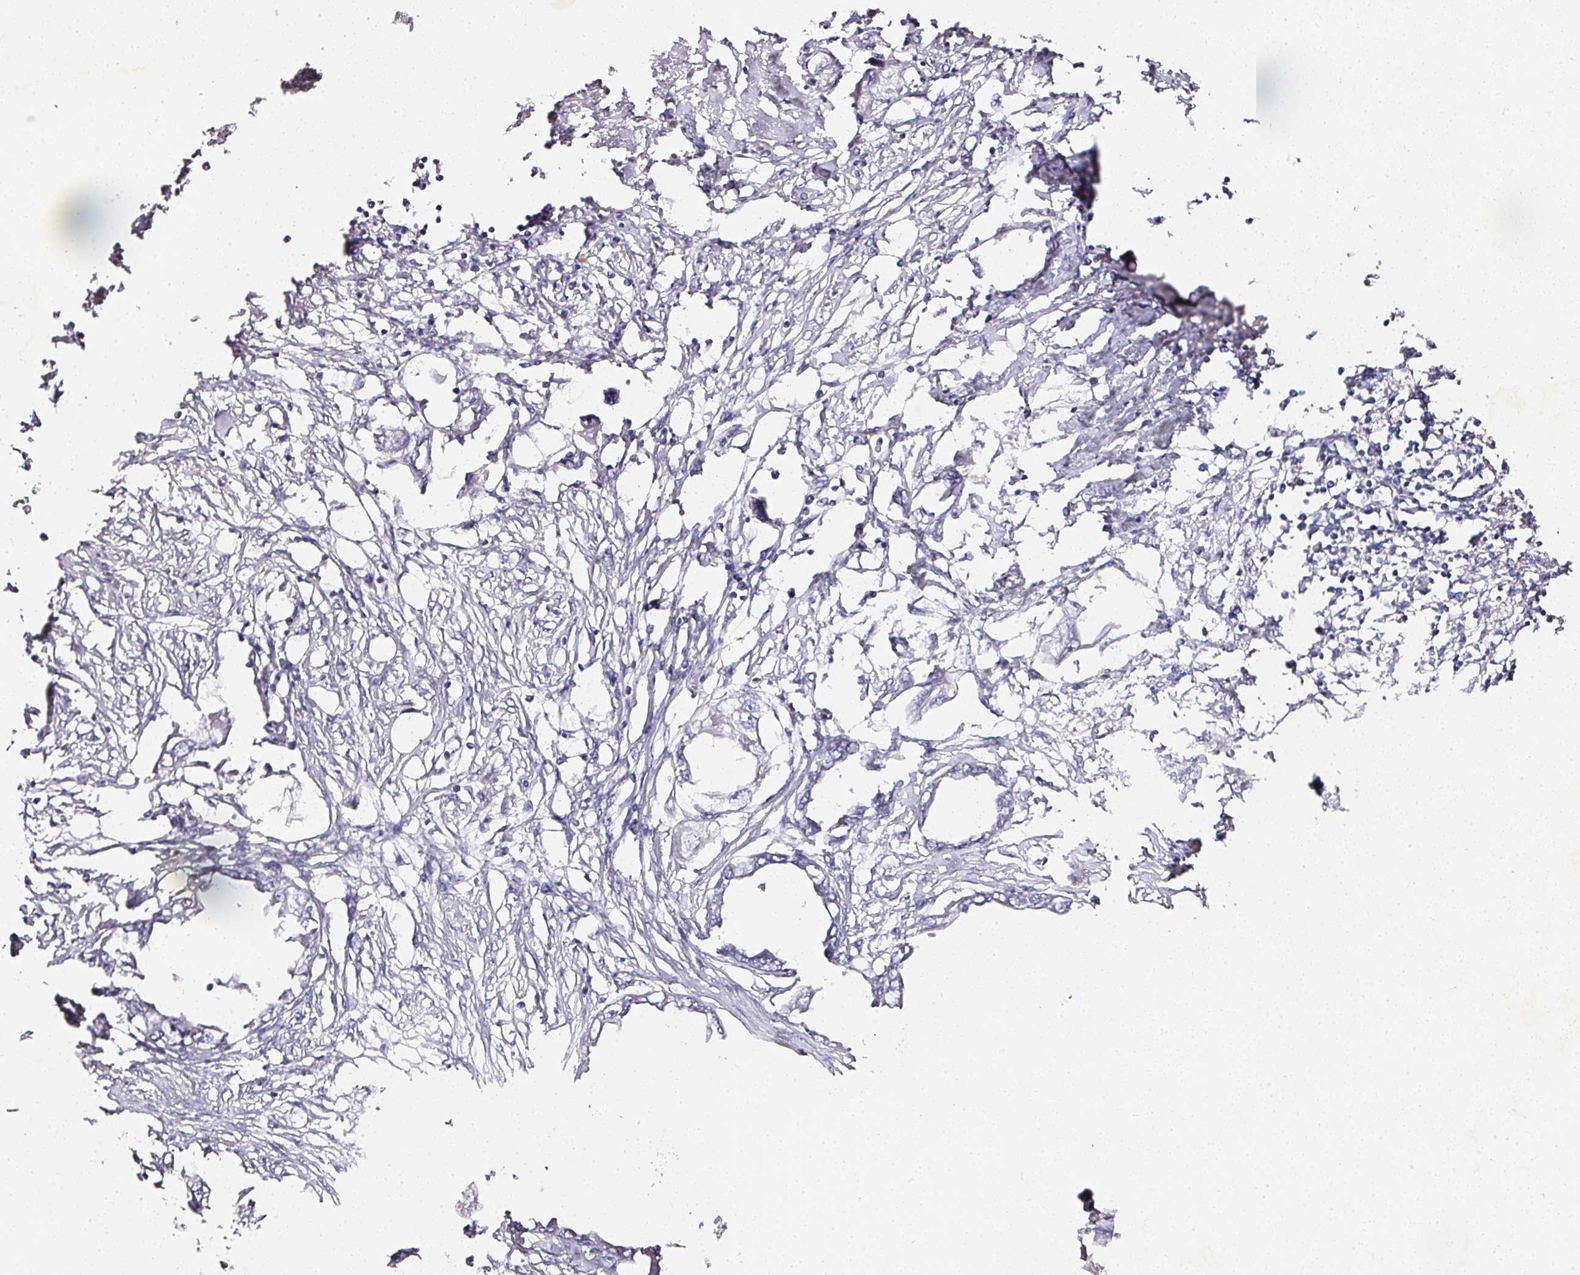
{"staining": {"intensity": "negative", "quantity": "none", "location": "none"}, "tissue": "endometrial cancer", "cell_type": "Tumor cells", "image_type": "cancer", "snomed": [{"axis": "morphology", "description": "Adenocarcinoma, NOS"}, {"axis": "morphology", "description": "Adenocarcinoma, metastatic, NOS"}, {"axis": "topography", "description": "Adipose tissue"}, {"axis": "topography", "description": "Endometrium"}], "caption": "The micrograph shows no significant expression in tumor cells of metastatic adenocarcinoma (endometrial).", "gene": "NTRK1", "patient": {"sex": "female", "age": 67}}